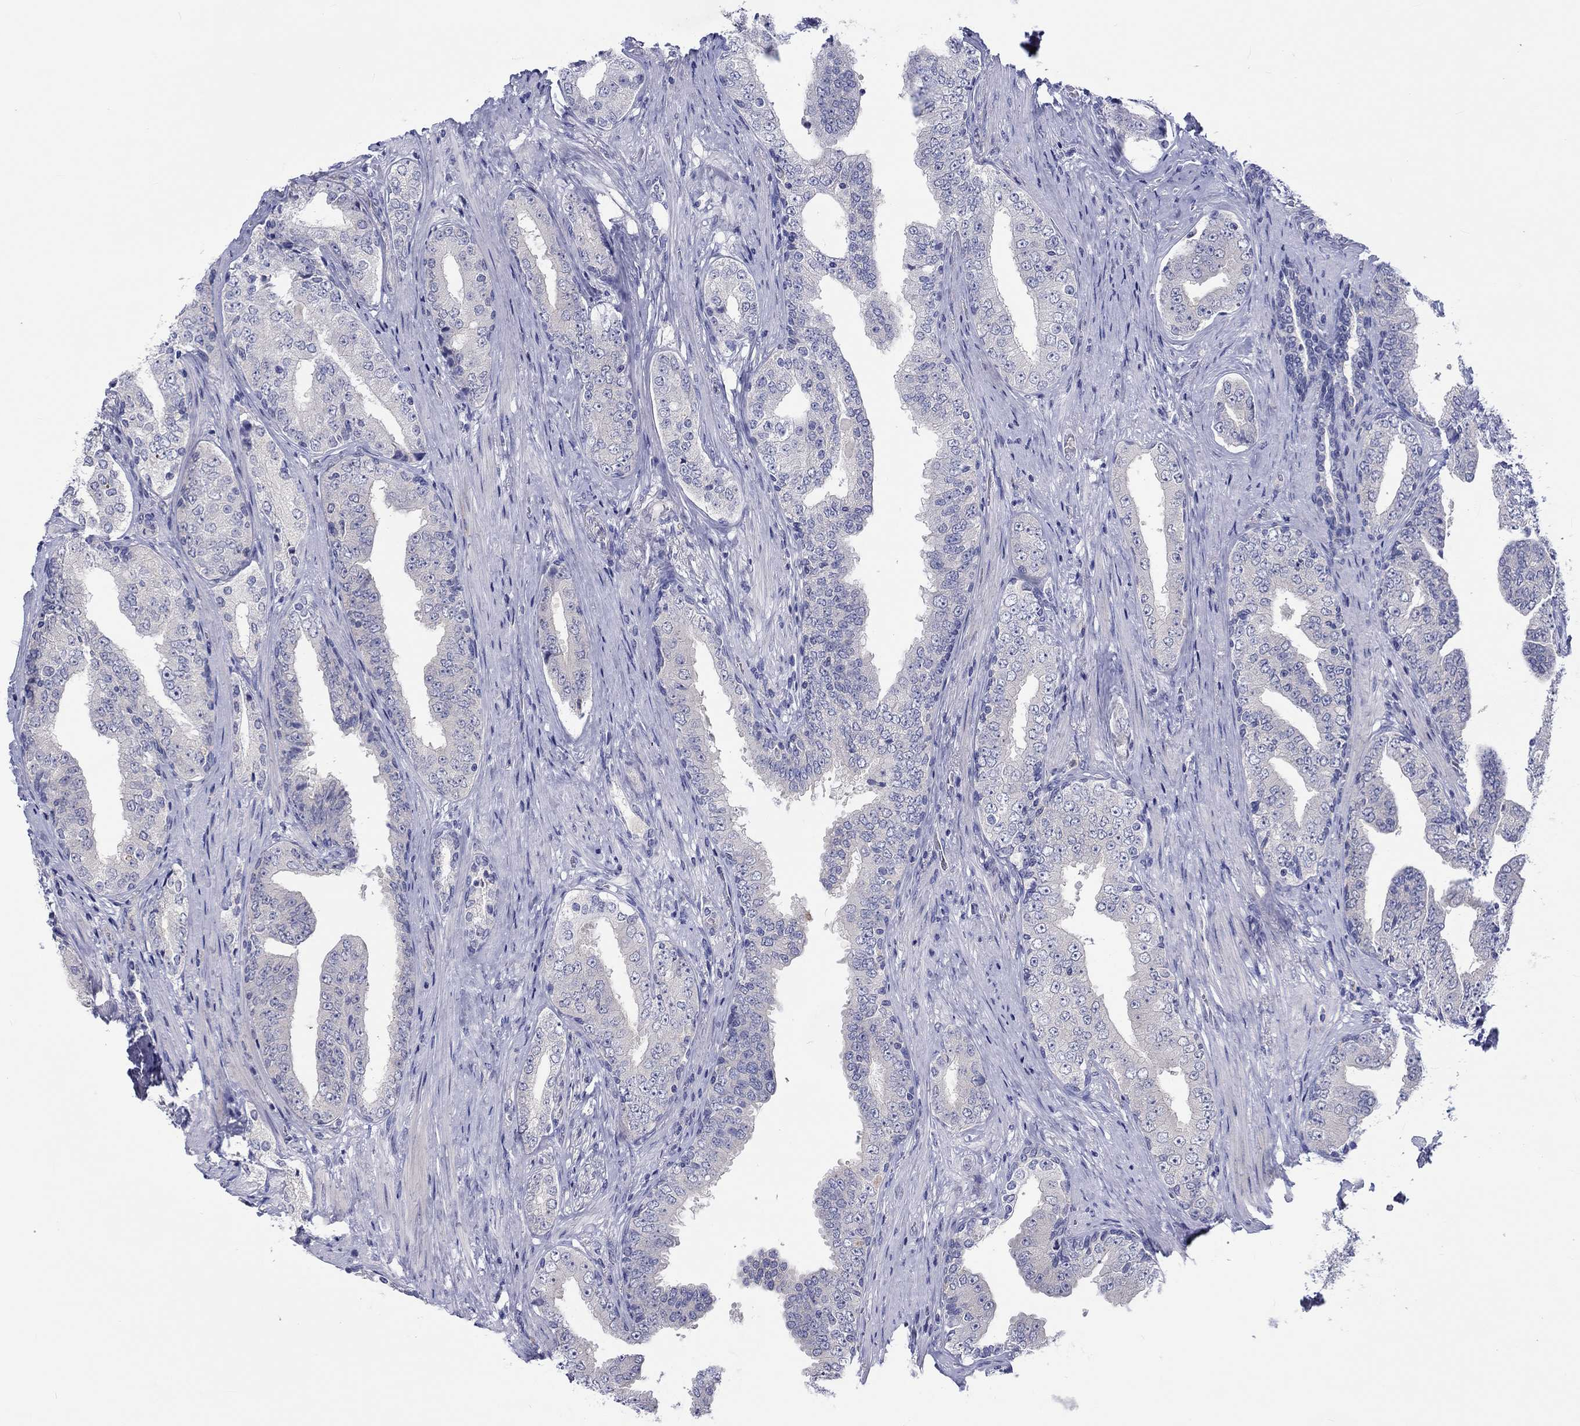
{"staining": {"intensity": "negative", "quantity": "none", "location": "none"}, "tissue": "prostate cancer", "cell_type": "Tumor cells", "image_type": "cancer", "snomed": [{"axis": "morphology", "description": "Adenocarcinoma, Low grade"}, {"axis": "topography", "description": "Prostate and seminal vesicle, NOS"}], "caption": "A micrograph of human adenocarcinoma (low-grade) (prostate) is negative for staining in tumor cells. Nuclei are stained in blue.", "gene": "ABCG4", "patient": {"sex": "male", "age": 61}}